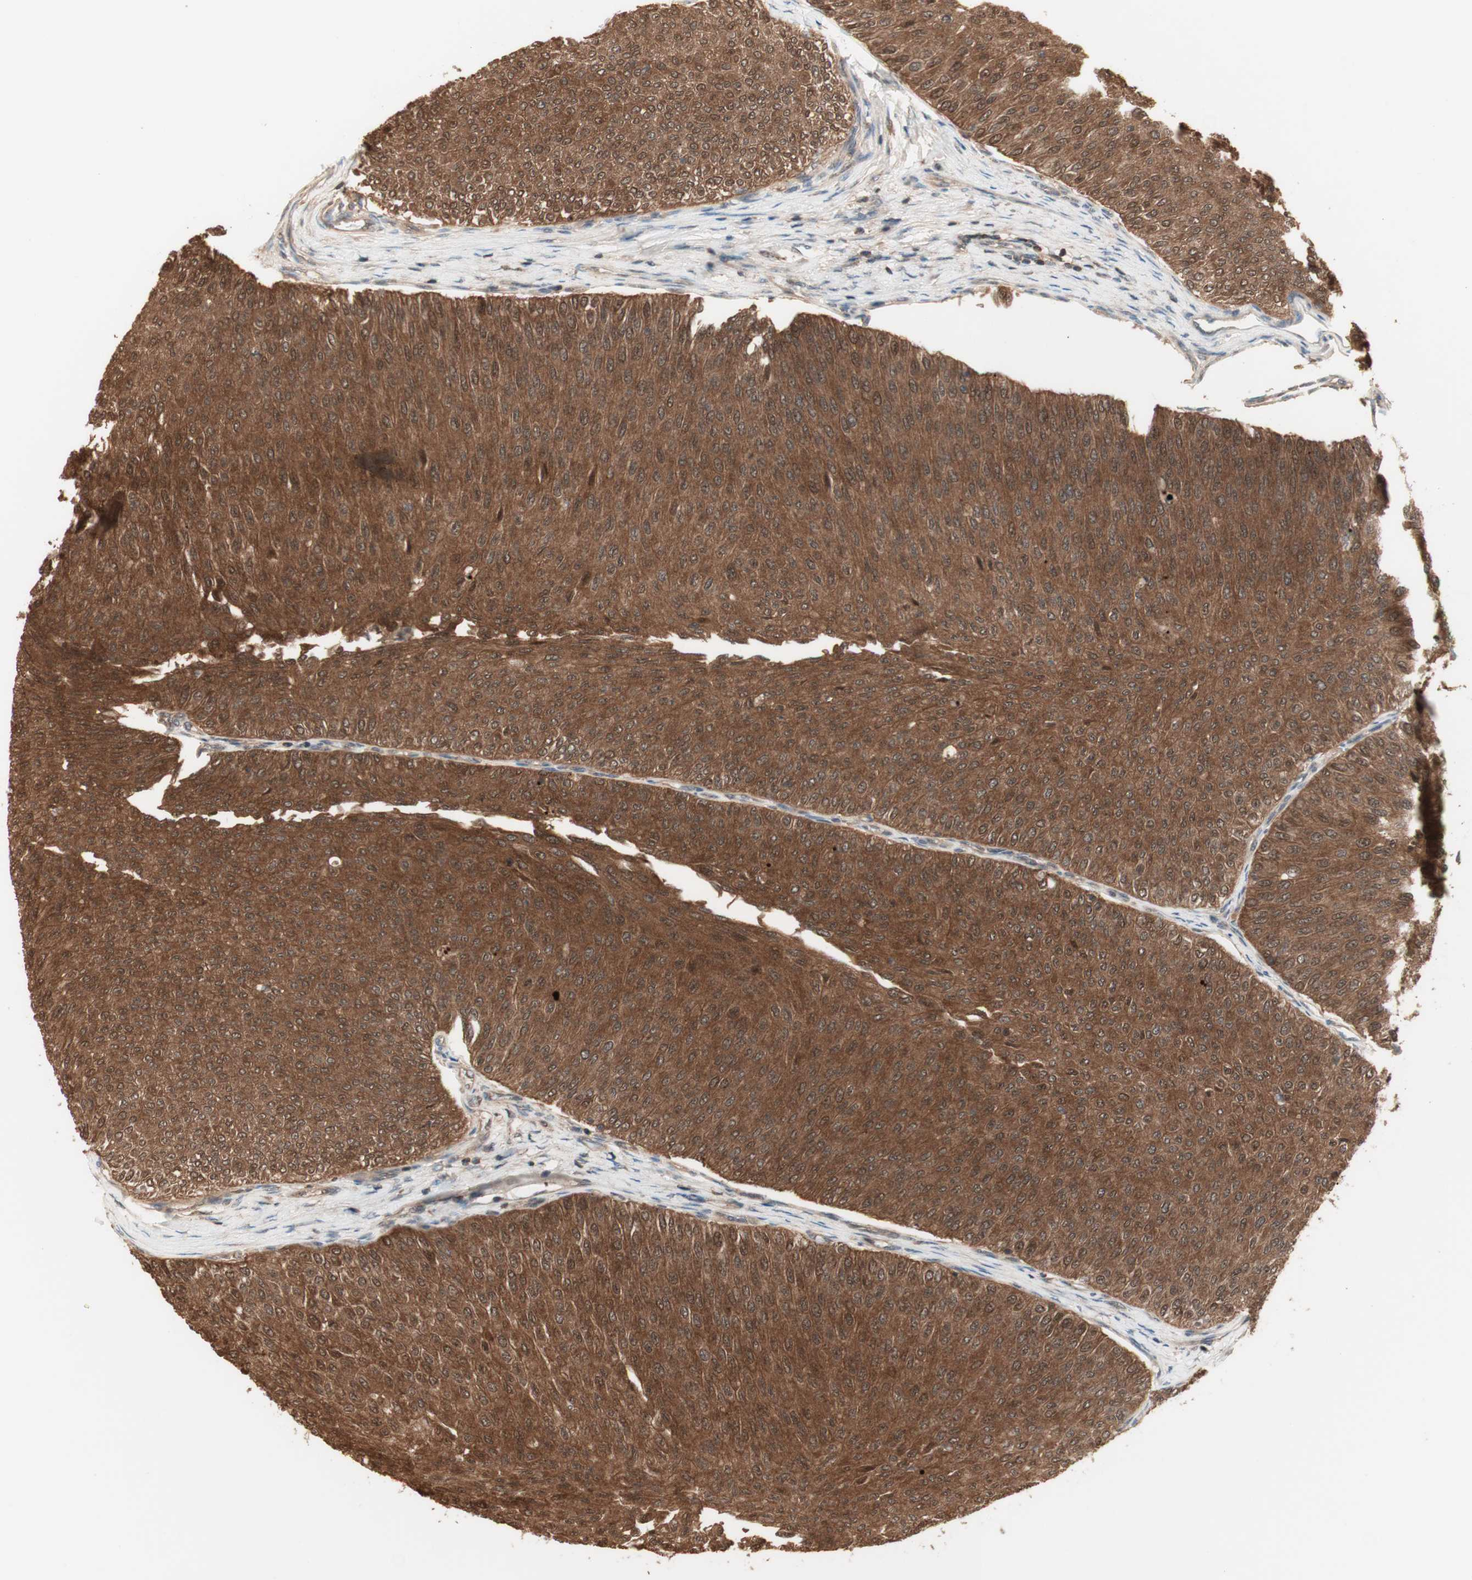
{"staining": {"intensity": "strong", "quantity": ">75%", "location": "cytoplasmic/membranous,nuclear"}, "tissue": "urothelial cancer", "cell_type": "Tumor cells", "image_type": "cancer", "snomed": [{"axis": "morphology", "description": "Urothelial carcinoma, Low grade"}, {"axis": "topography", "description": "Urinary bladder"}], "caption": "Strong cytoplasmic/membranous and nuclear positivity for a protein is identified in approximately >75% of tumor cells of urothelial carcinoma (low-grade) using immunohistochemistry (IHC).", "gene": "YWHAB", "patient": {"sex": "male", "age": 78}}